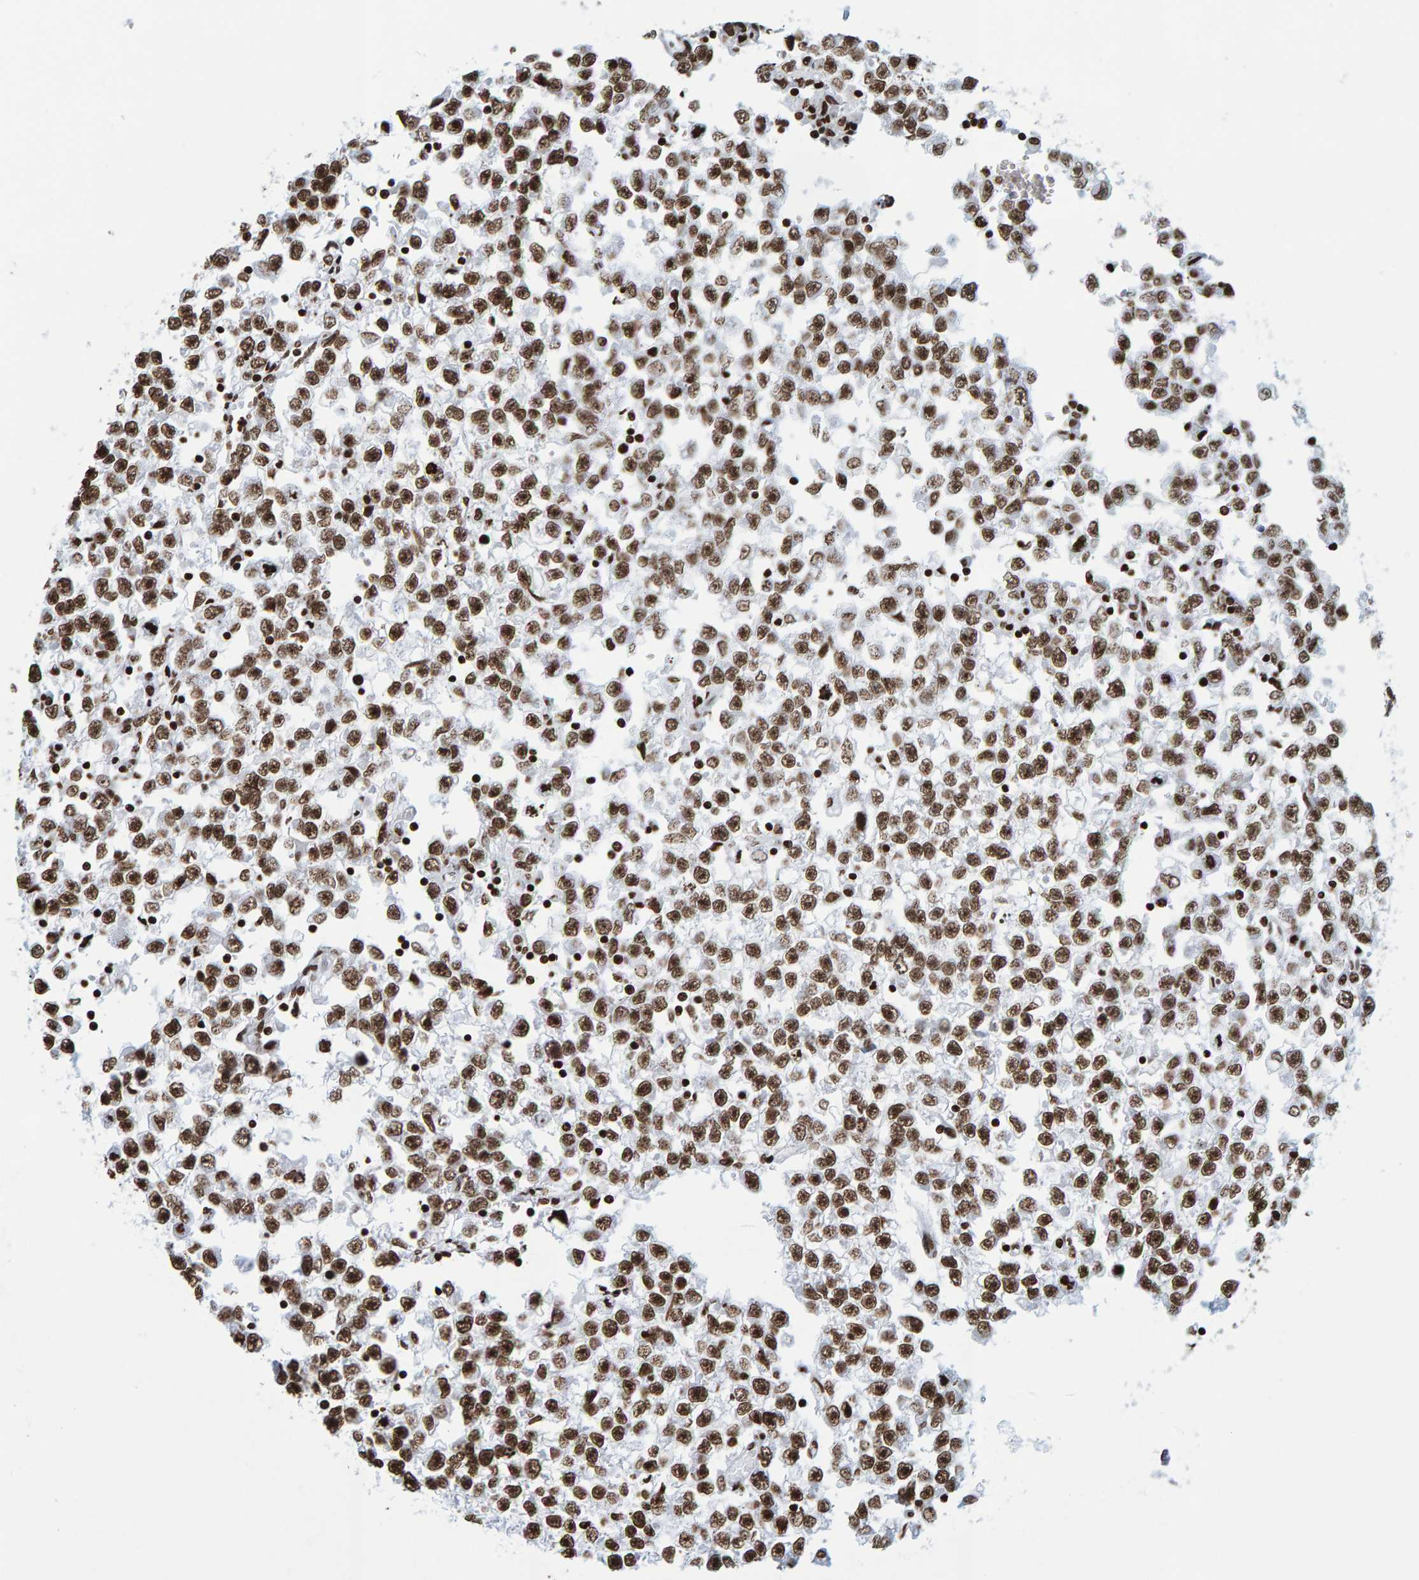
{"staining": {"intensity": "strong", "quantity": ">75%", "location": "nuclear"}, "tissue": "testis cancer", "cell_type": "Tumor cells", "image_type": "cancer", "snomed": [{"axis": "morphology", "description": "Seminoma, NOS"}, {"axis": "morphology", "description": "Carcinoma, Embryonal, NOS"}, {"axis": "topography", "description": "Testis"}], "caption": "IHC histopathology image of neoplastic tissue: testis cancer (seminoma) stained using immunohistochemistry displays high levels of strong protein expression localized specifically in the nuclear of tumor cells, appearing as a nuclear brown color.", "gene": "BRF2", "patient": {"sex": "male", "age": 51}}